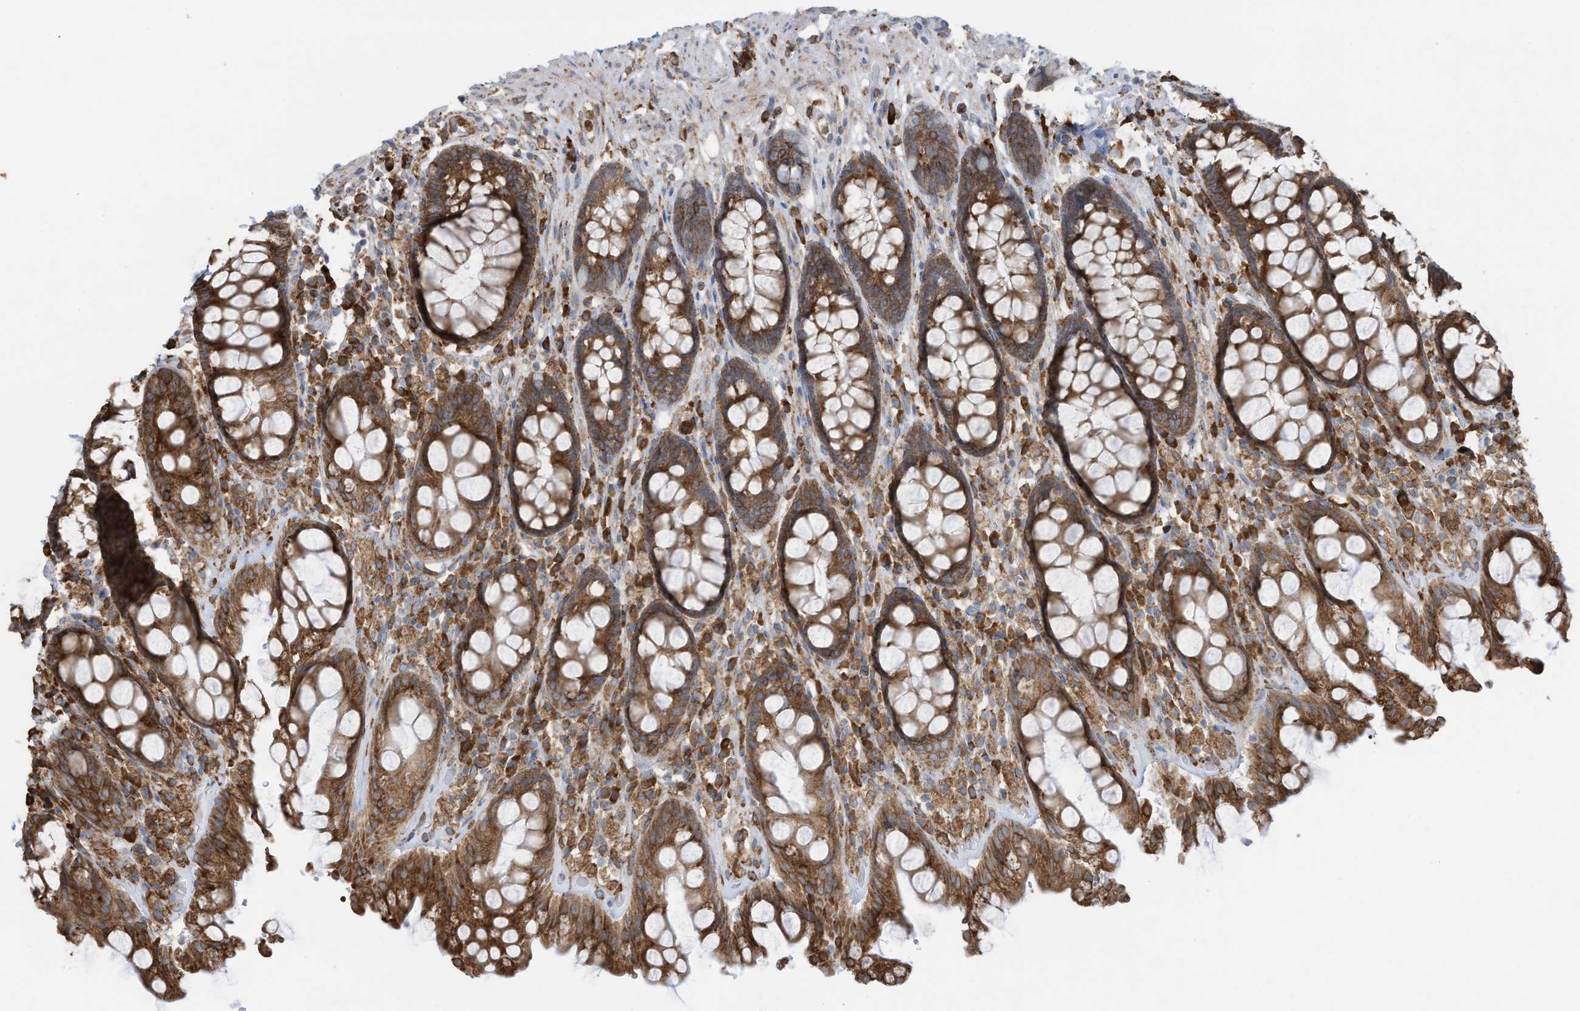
{"staining": {"intensity": "moderate", "quantity": ">75%", "location": "cytoplasmic/membranous"}, "tissue": "rectum", "cell_type": "Glandular cells", "image_type": "normal", "snomed": [{"axis": "morphology", "description": "Normal tissue, NOS"}, {"axis": "topography", "description": "Rectum"}], "caption": "Human rectum stained with a brown dye displays moderate cytoplasmic/membranous positive staining in approximately >75% of glandular cells.", "gene": "ZNF354C", "patient": {"sex": "male", "age": 64}}